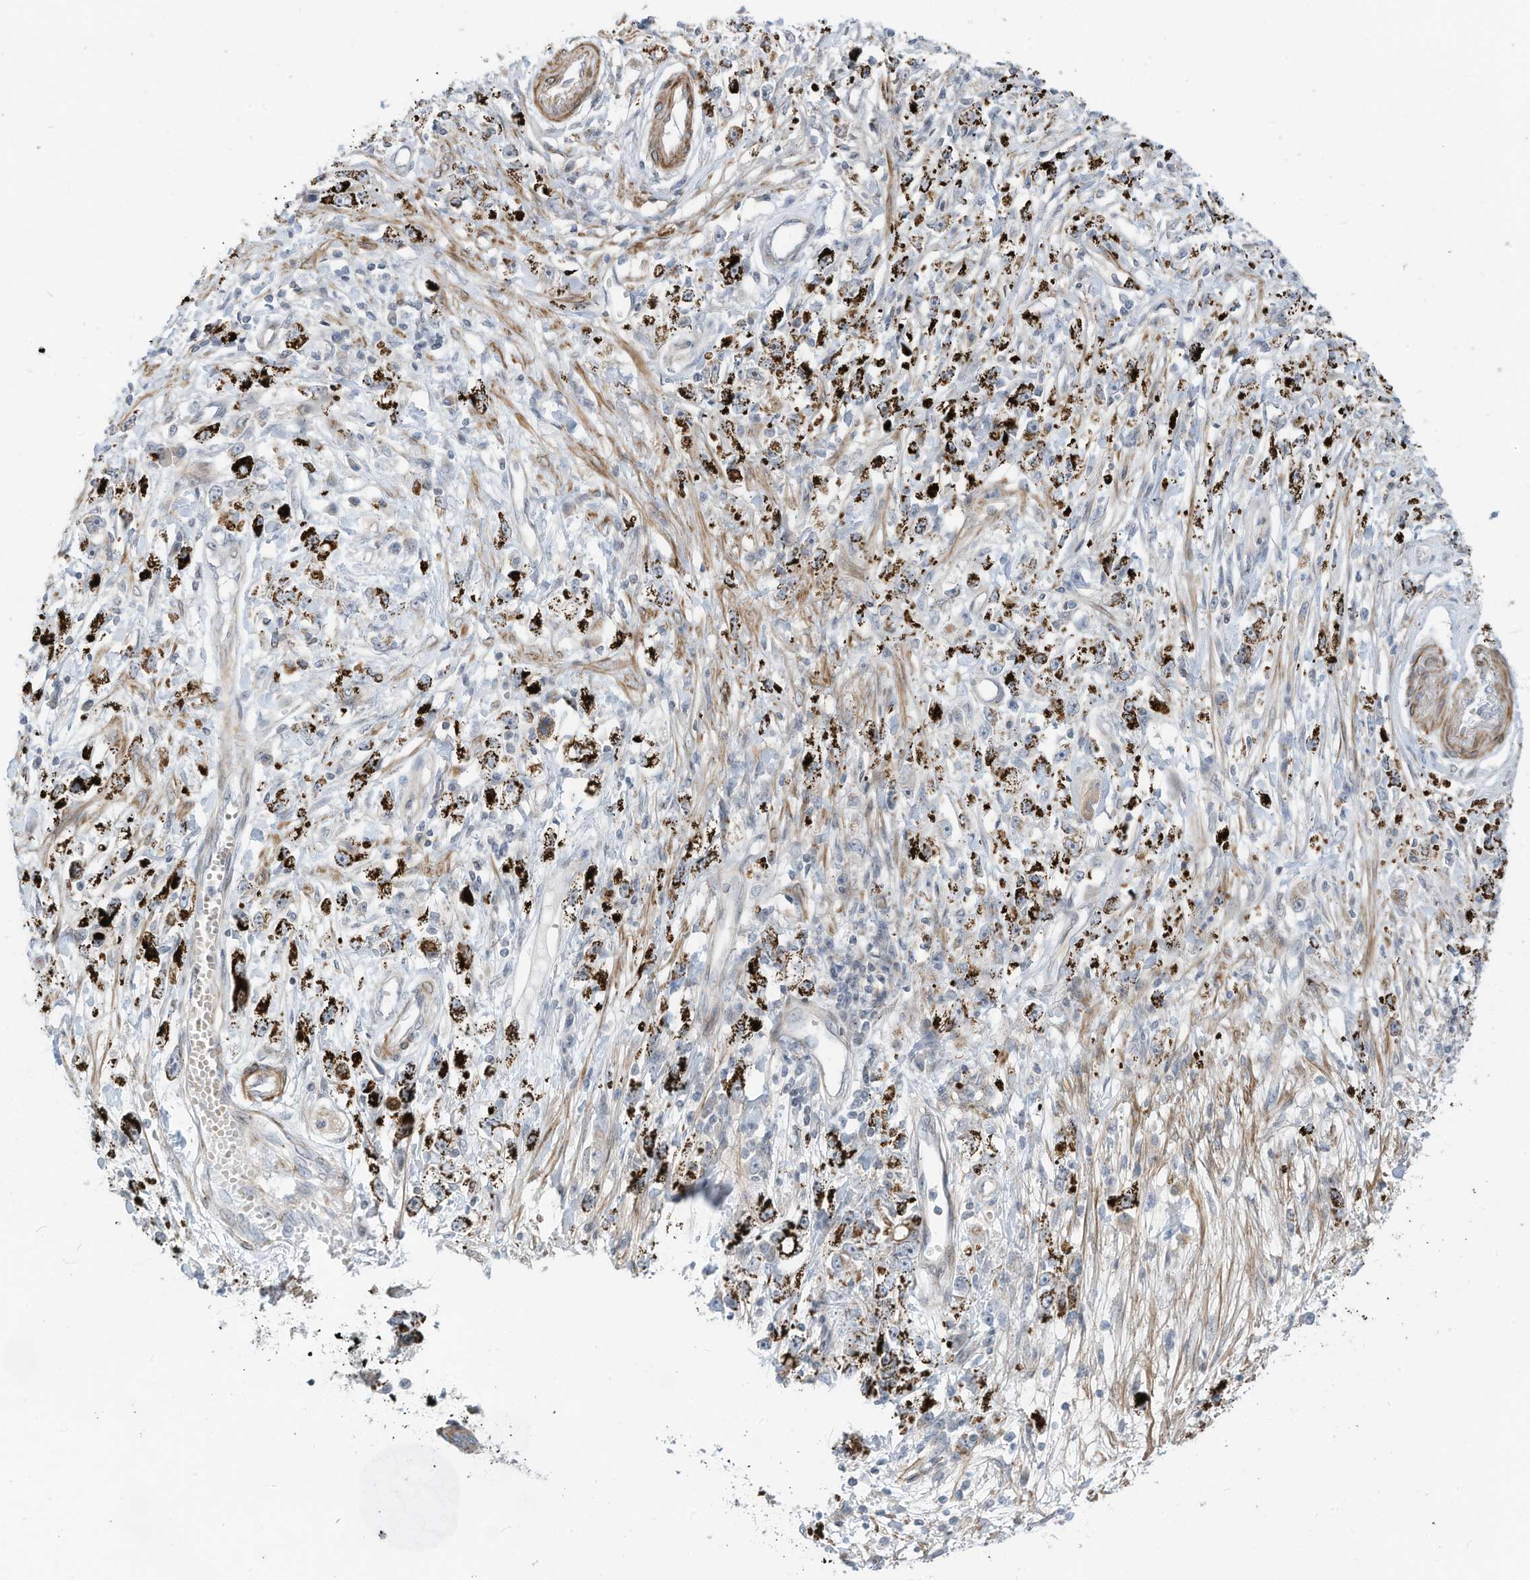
{"staining": {"intensity": "strong", "quantity": ">75%", "location": "cytoplasmic/membranous"}, "tissue": "stomach cancer", "cell_type": "Tumor cells", "image_type": "cancer", "snomed": [{"axis": "morphology", "description": "Adenocarcinoma, NOS"}, {"axis": "topography", "description": "Stomach"}], "caption": "IHC (DAB) staining of stomach adenocarcinoma reveals strong cytoplasmic/membranous protein positivity in about >75% of tumor cells.", "gene": "GPATCH3", "patient": {"sex": "female", "age": 59}}